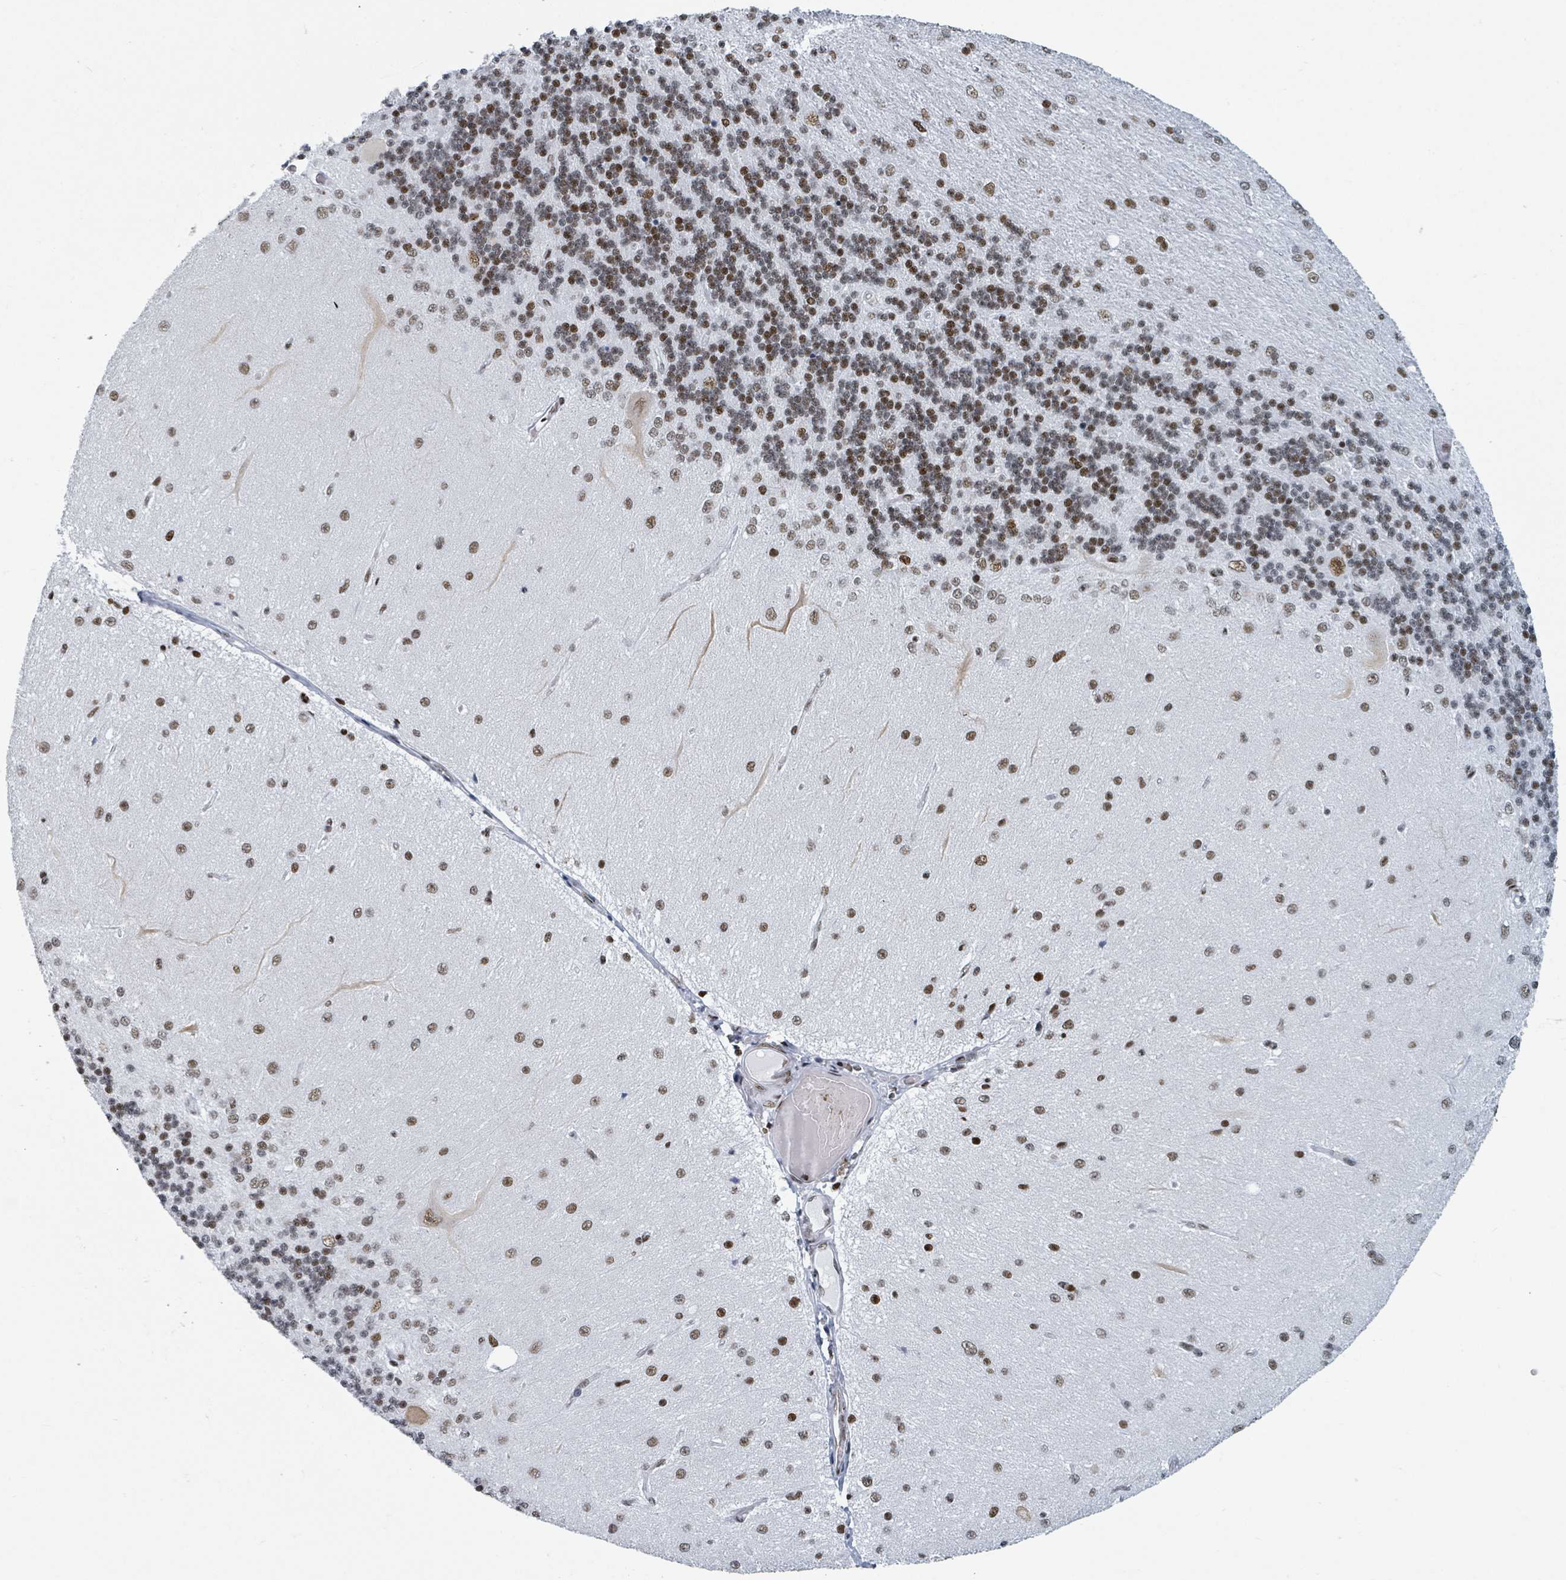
{"staining": {"intensity": "moderate", "quantity": "25%-75%", "location": "nuclear"}, "tissue": "cerebellum", "cell_type": "Cells in granular layer", "image_type": "normal", "snomed": [{"axis": "morphology", "description": "Normal tissue, NOS"}, {"axis": "topography", "description": "Cerebellum"}], "caption": "Protein staining of benign cerebellum shows moderate nuclear staining in about 25%-75% of cells in granular layer.", "gene": "DHX16", "patient": {"sex": "female", "age": 29}}